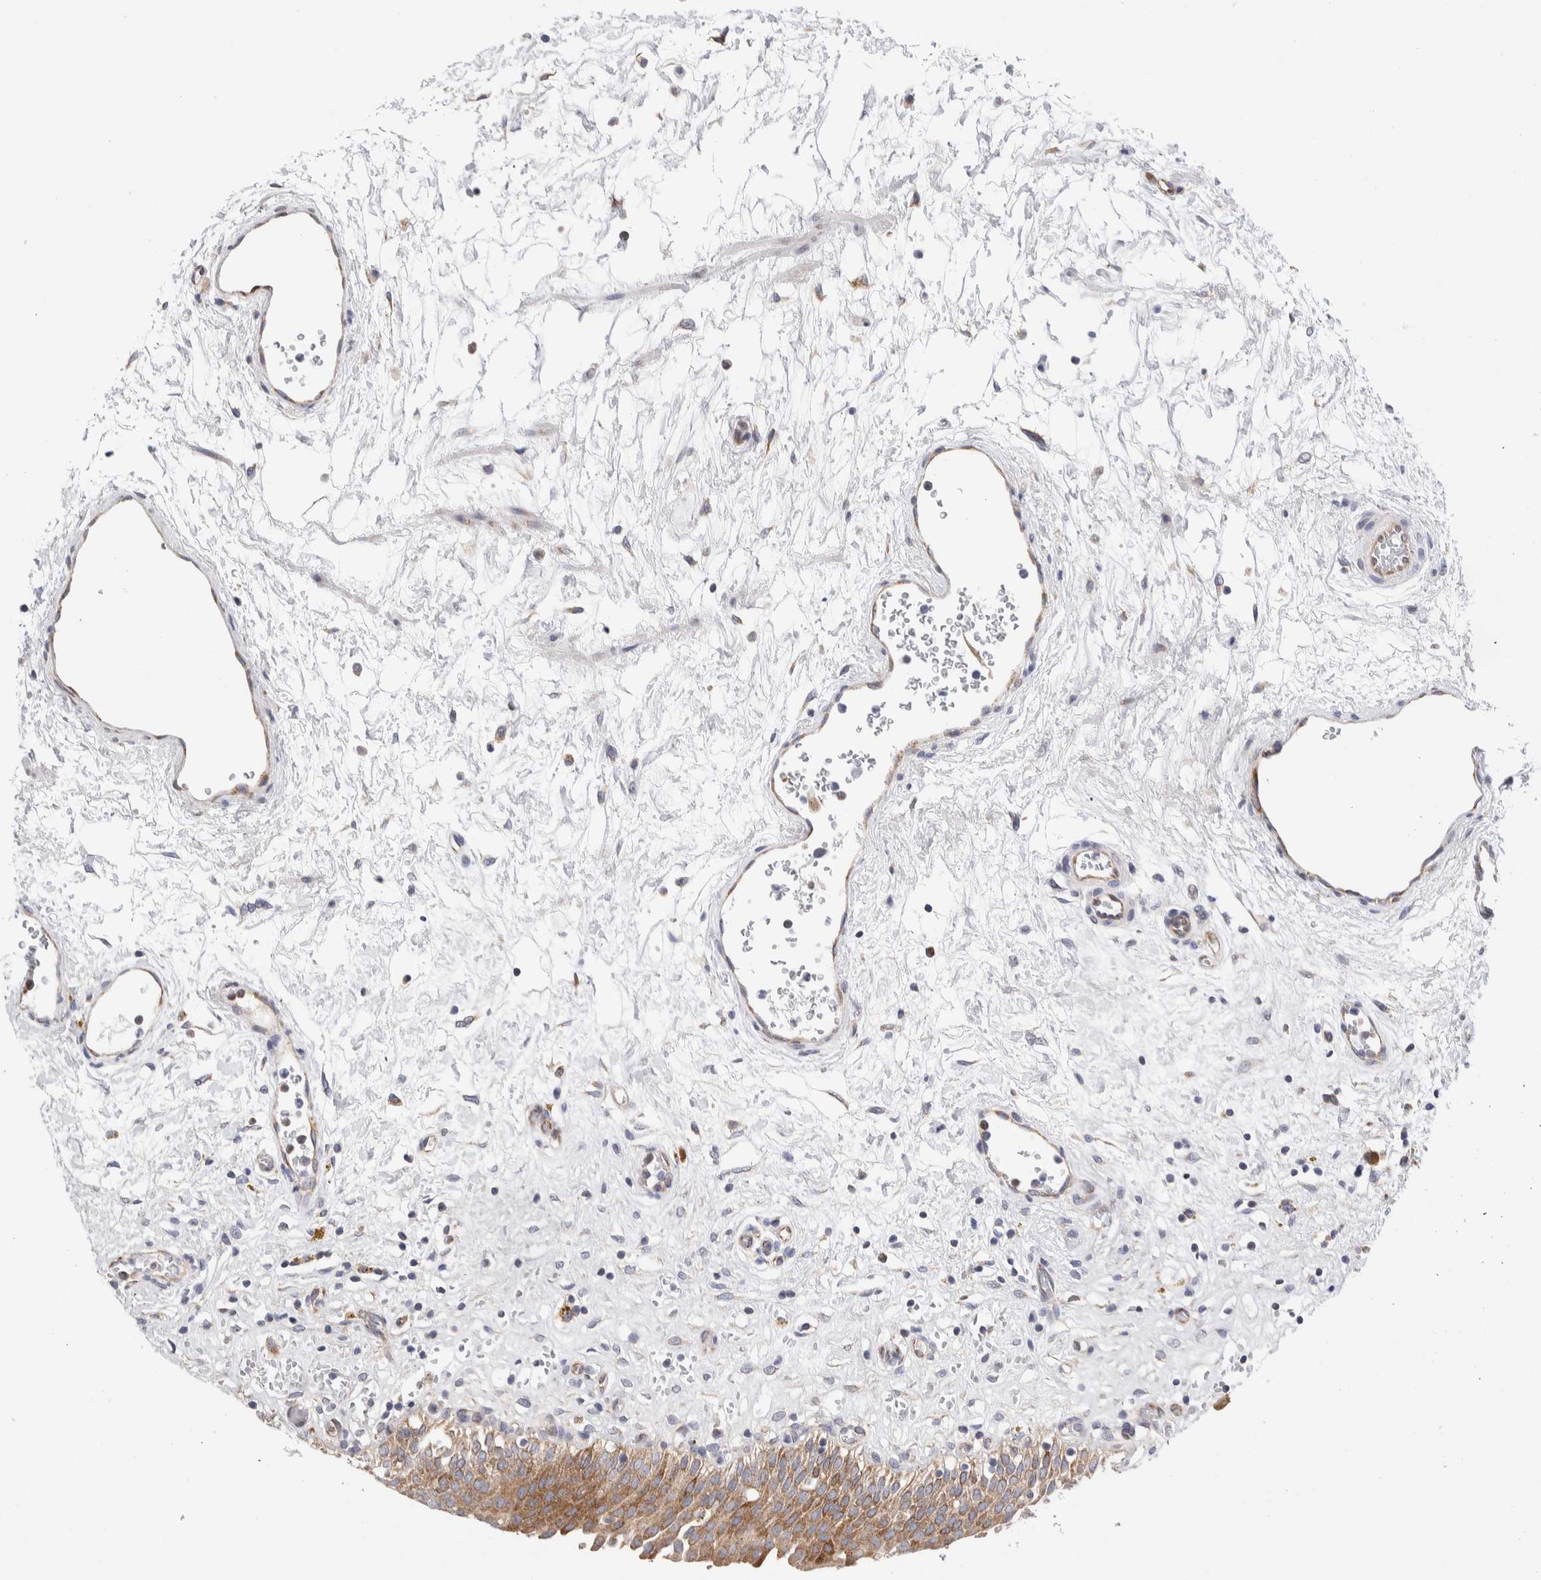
{"staining": {"intensity": "moderate", "quantity": ">75%", "location": "cytoplasmic/membranous"}, "tissue": "urinary bladder", "cell_type": "Urothelial cells", "image_type": "normal", "snomed": [{"axis": "morphology", "description": "Urothelial carcinoma, High grade"}, {"axis": "topography", "description": "Urinary bladder"}], "caption": "Protein staining demonstrates moderate cytoplasmic/membranous expression in about >75% of urothelial cells in benign urinary bladder.", "gene": "RACK1", "patient": {"sex": "male", "age": 46}}